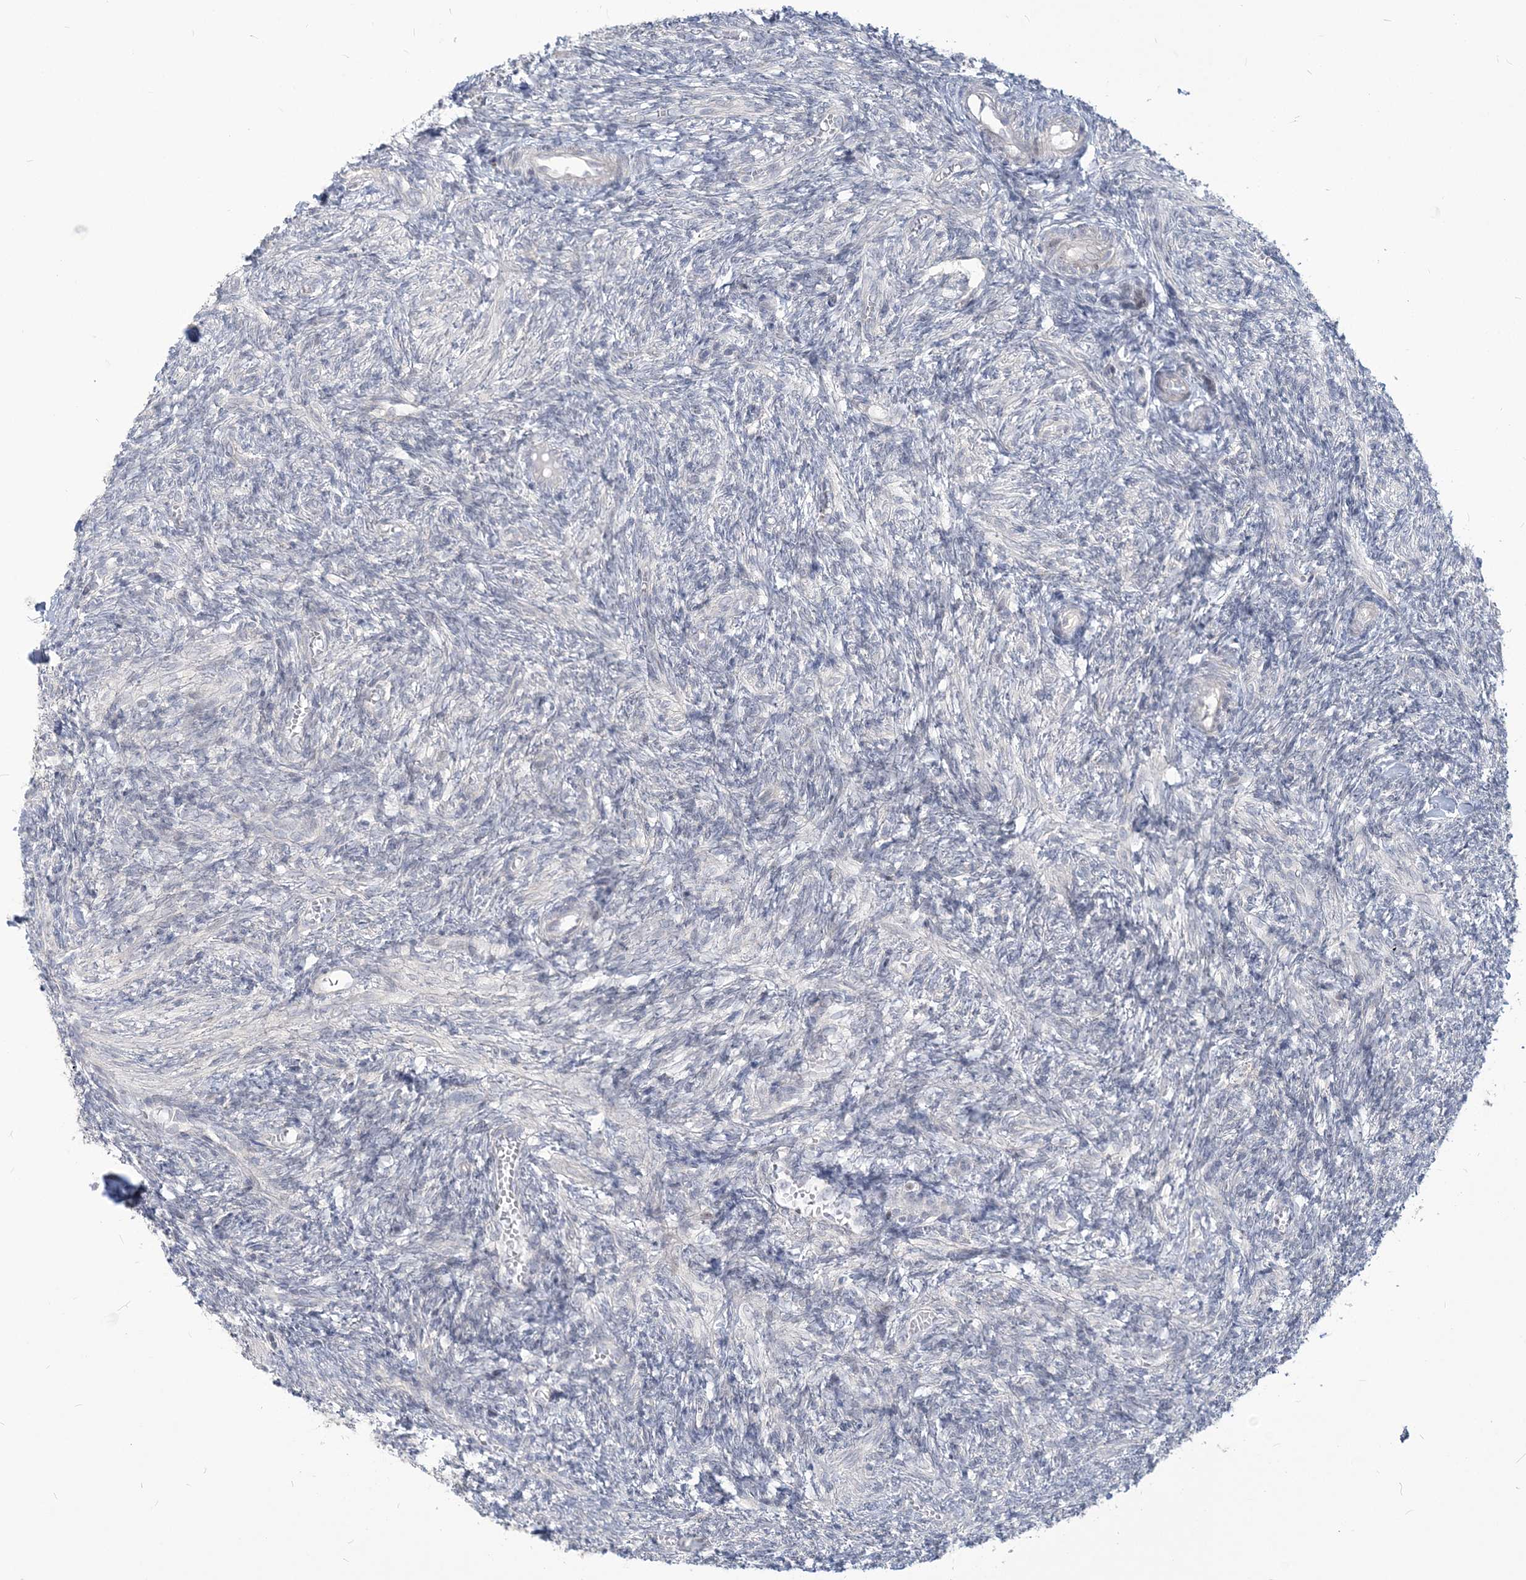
{"staining": {"intensity": "moderate", "quantity": ">75%", "location": "cytoplasmic/membranous"}, "tissue": "ovary", "cell_type": "Follicle cells", "image_type": "normal", "snomed": [{"axis": "morphology", "description": "Normal tissue, NOS"}, {"axis": "topography", "description": "Ovary"}], "caption": "Protein staining displays moderate cytoplasmic/membranous expression in approximately >75% of follicle cells in unremarkable ovary.", "gene": "SDAD1", "patient": {"sex": "female", "age": 27}}